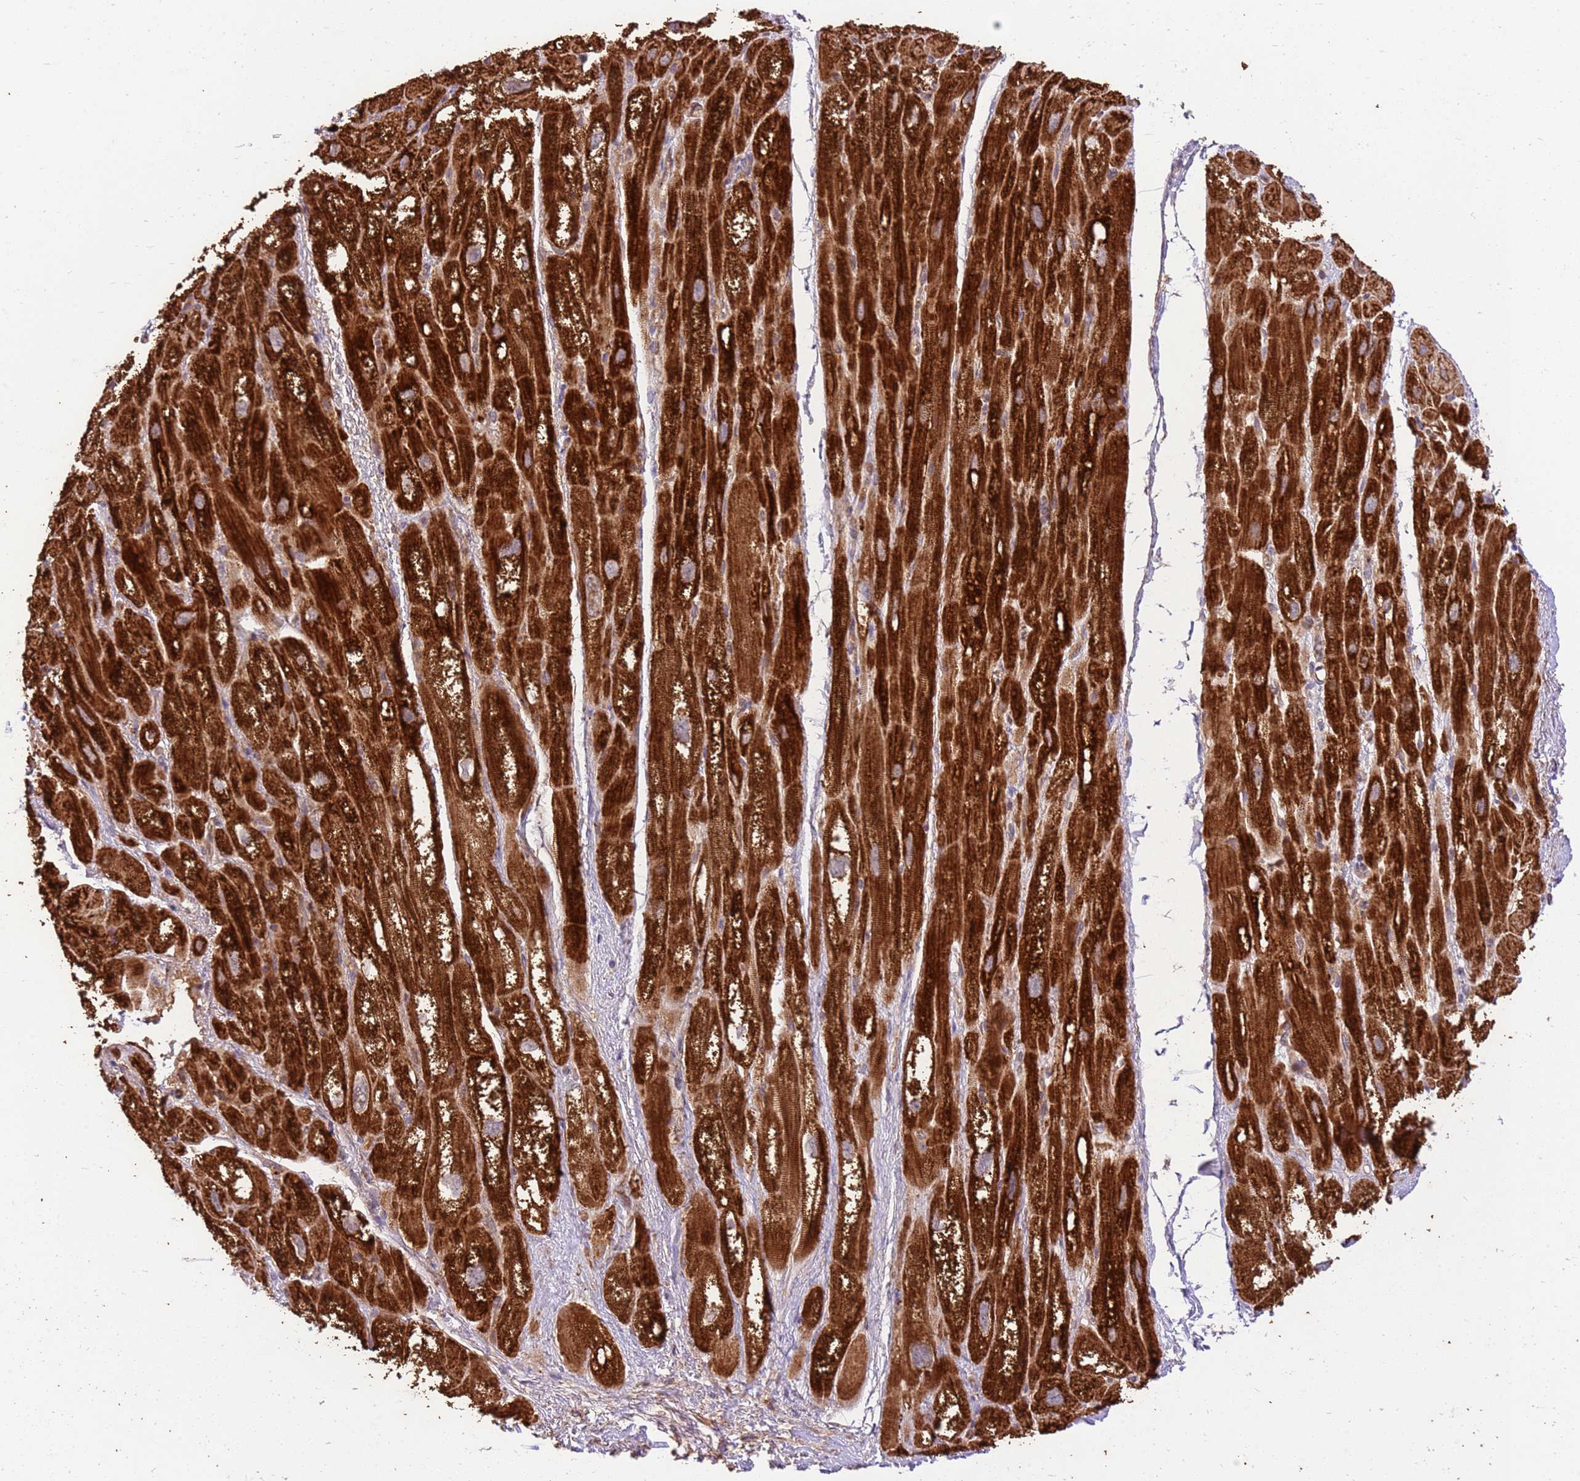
{"staining": {"intensity": "strong", "quantity": ">75%", "location": "cytoplasmic/membranous"}, "tissue": "heart muscle", "cell_type": "Cardiomyocytes", "image_type": "normal", "snomed": [{"axis": "morphology", "description": "Normal tissue, NOS"}, {"axis": "topography", "description": "Heart"}], "caption": "Immunohistochemical staining of unremarkable heart muscle exhibits strong cytoplasmic/membranous protein positivity in approximately >75% of cardiomyocytes.", "gene": "LRRC28", "patient": {"sex": "male", "age": 50}}